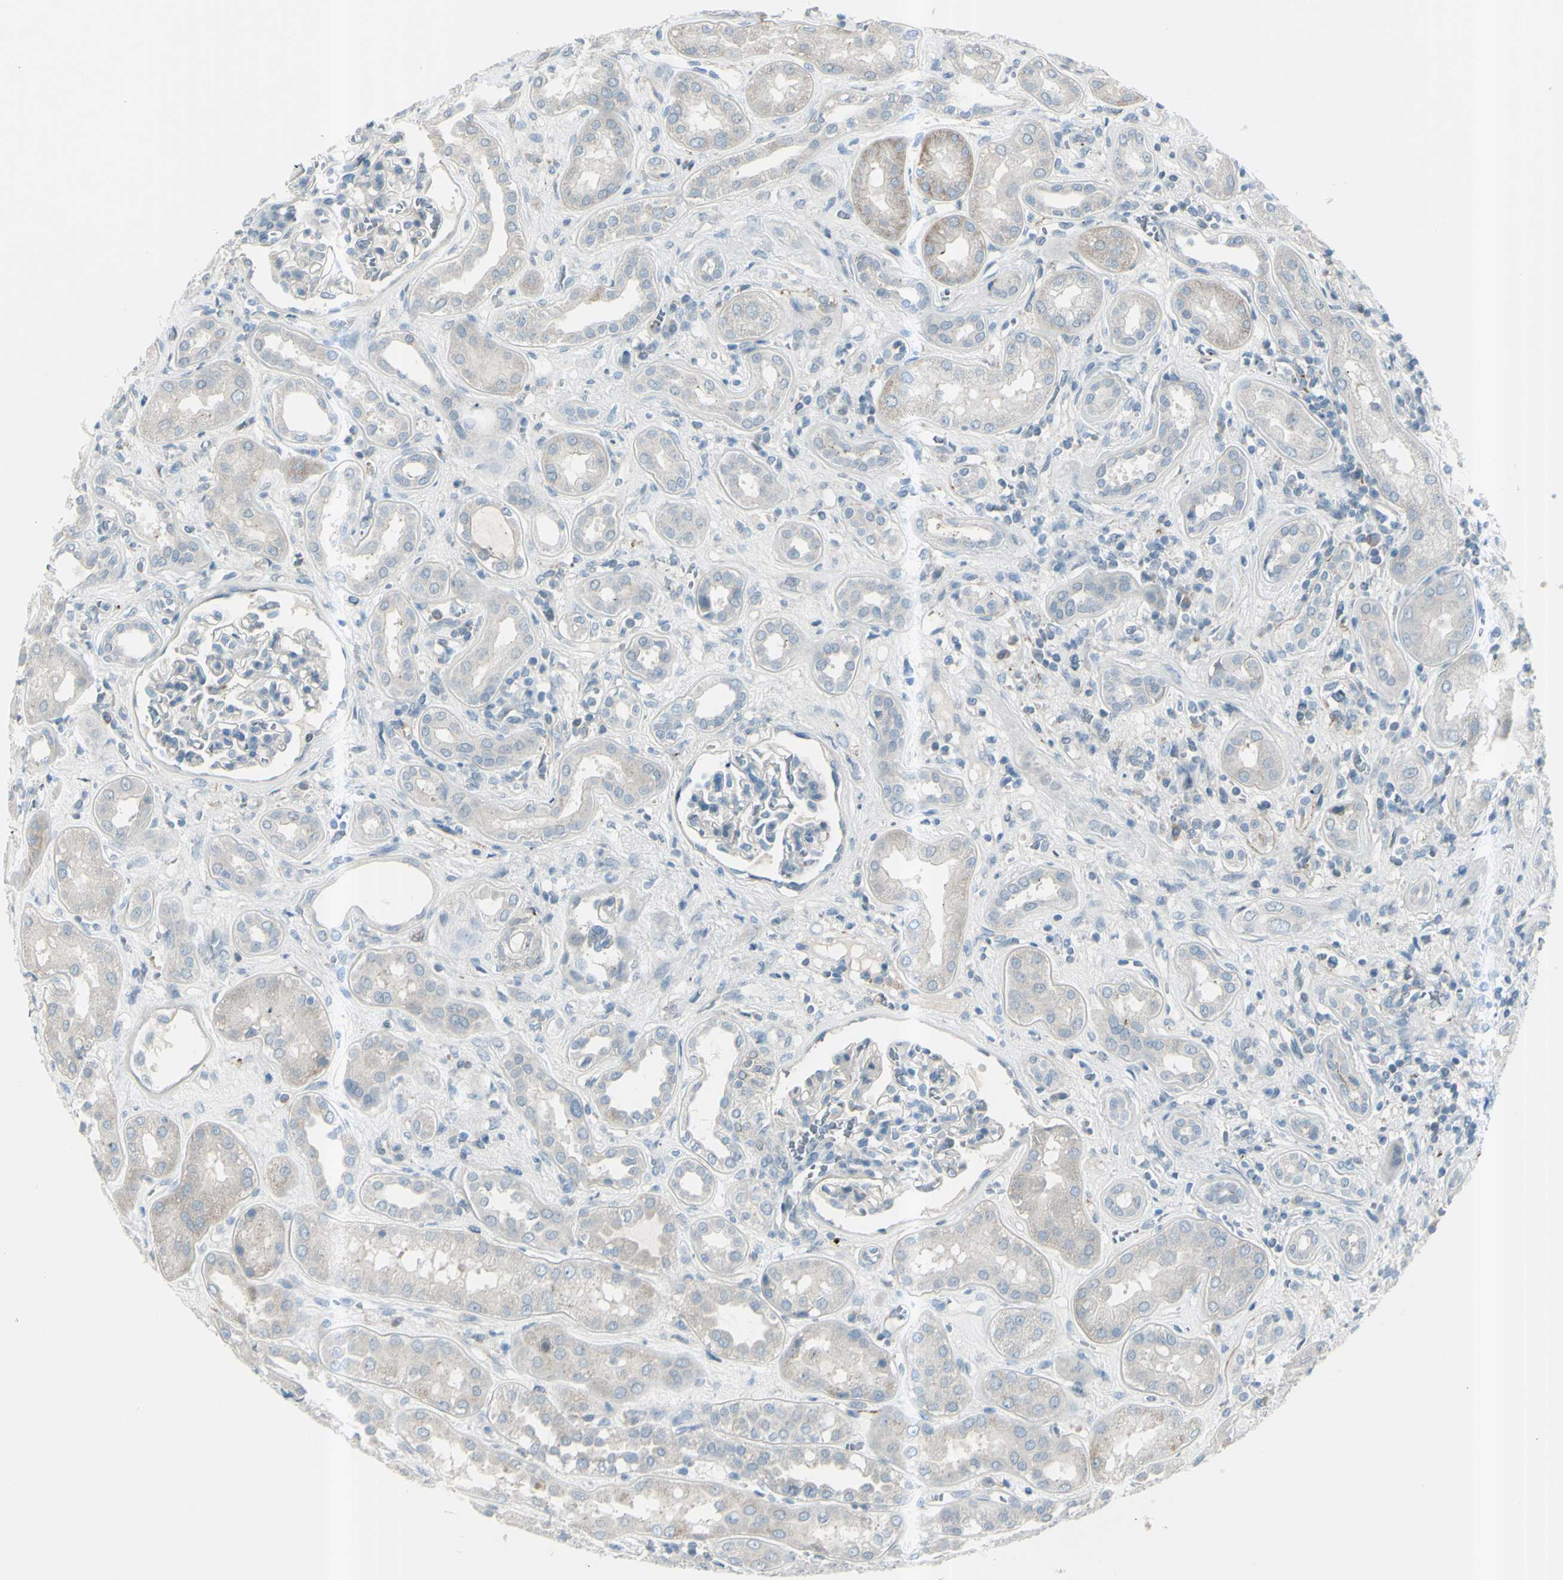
{"staining": {"intensity": "negative", "quantity": "none", "location": "none"}, "tissue": "kidney", "cell_type": "Cells in glomeruli", "image_type": "normal", "snomed": [{"axis": "morphology", "description": "Normal tissue, NOS"}, {"axis": "topography", "description": "Kidney"}], "caption": "High power microscopy photomicrograph of an IHC micrograph of benign kidney, revealing no significant staining in cells in glomeruli. The staining is performed using DAB (3,3'-diaminobenzidine) brown chromogen with nuclei counter-stained in using hematoxylin.", "gene": "GPR34", "patient": {"sex": "male", "age": 59}}